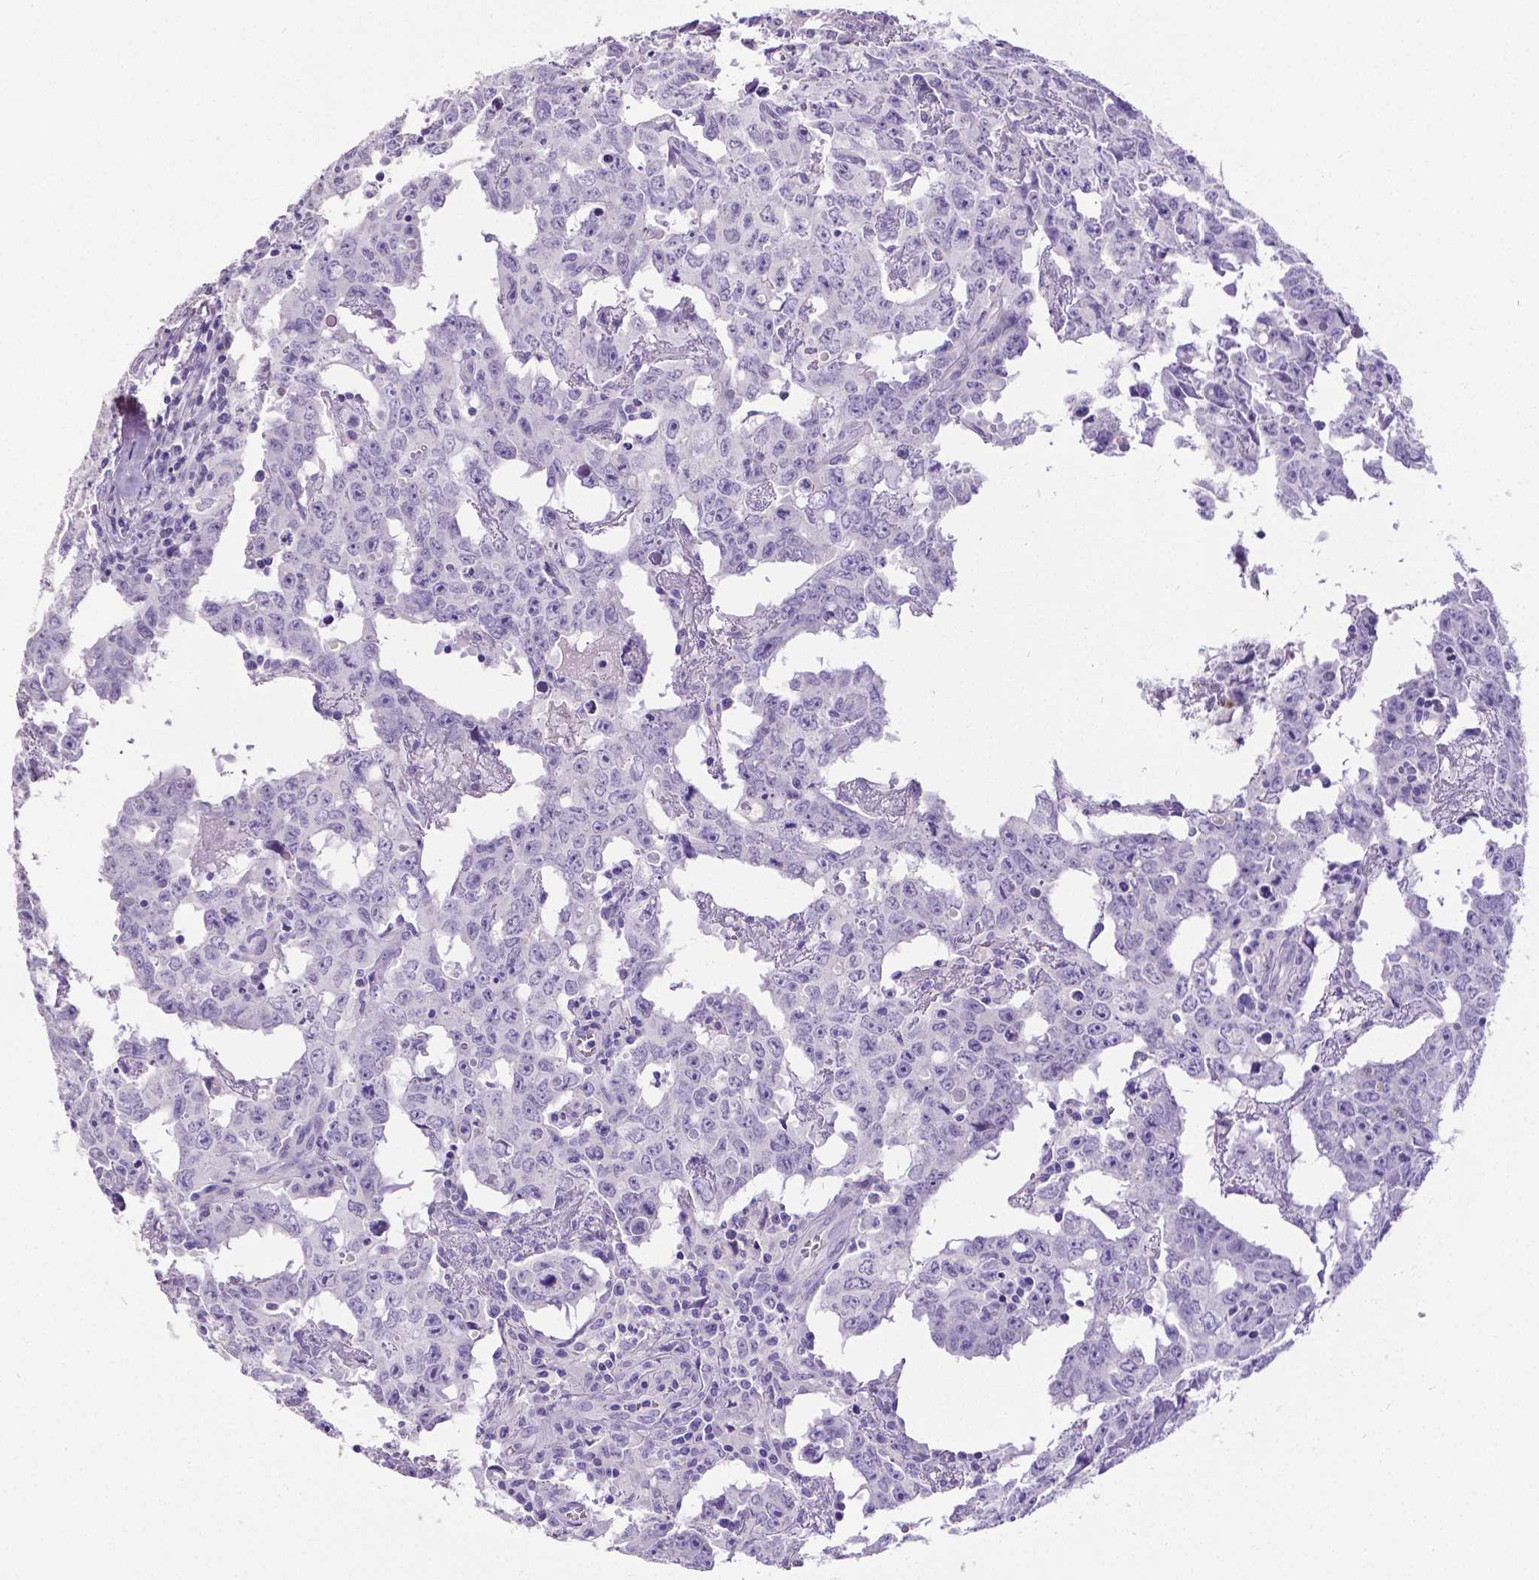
{"staining": {"intensity": "negative", "quantity": "none", "location": "none"}, "tissue": "testis cancer", "cell_type": "Tumor cells", "image_type": "cancer", "snomed": [{"axis": "morphology", "description": "Carcinoma, Embryonal, NOS"}, {"axis": "topography", "description": "Testis"}], "caption": "Human embryonal carcinoma (testis) stained for a protein using immunohistochemistry demonstrates no positivity in tumor cells.", "gene": "SATB2", "patient": {"sex": "male", "age": 22}}